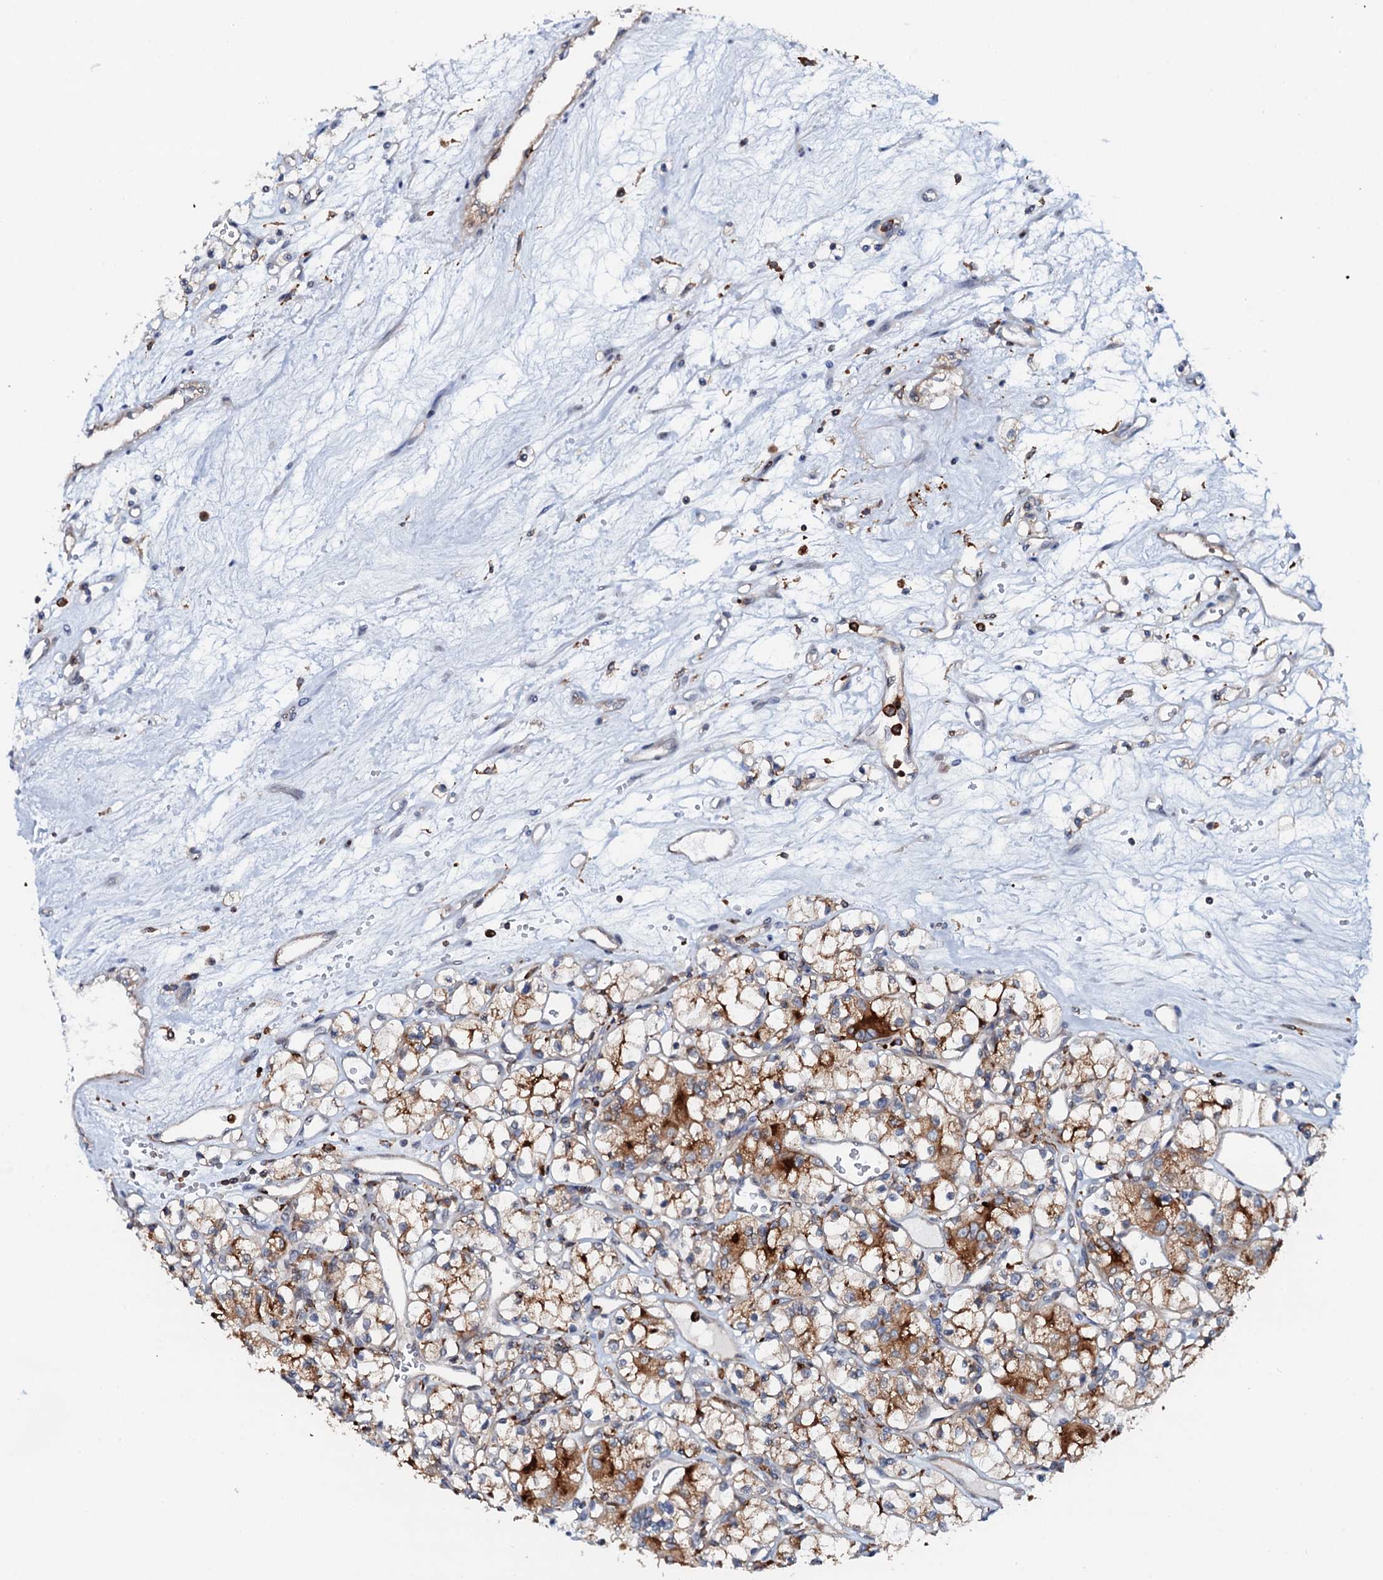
{"staining": {"intensity": "strong", "quantity": "<25%", "location": "cytoplasmic/membranous"}, "tissue": "renal cancer", "cell_type": "Tumor cells", "image_type": "cancer", "snomed": [{"axis": "morphology", "description": "Adenocarcinoma, NOS"}, {"axis": "topography", "description": "Kidney"}], "caption": "Renal adenocarcinoma was stained to show a protein in brown. There is medium levels of strong cytoplasmic/membranous expression in approximately <25% of tumor cells. The protein is shown in brown color, while the nuclei are stained blue.", "gene": "VAMP8", "patient": {"sex": "female", "age": 59}}